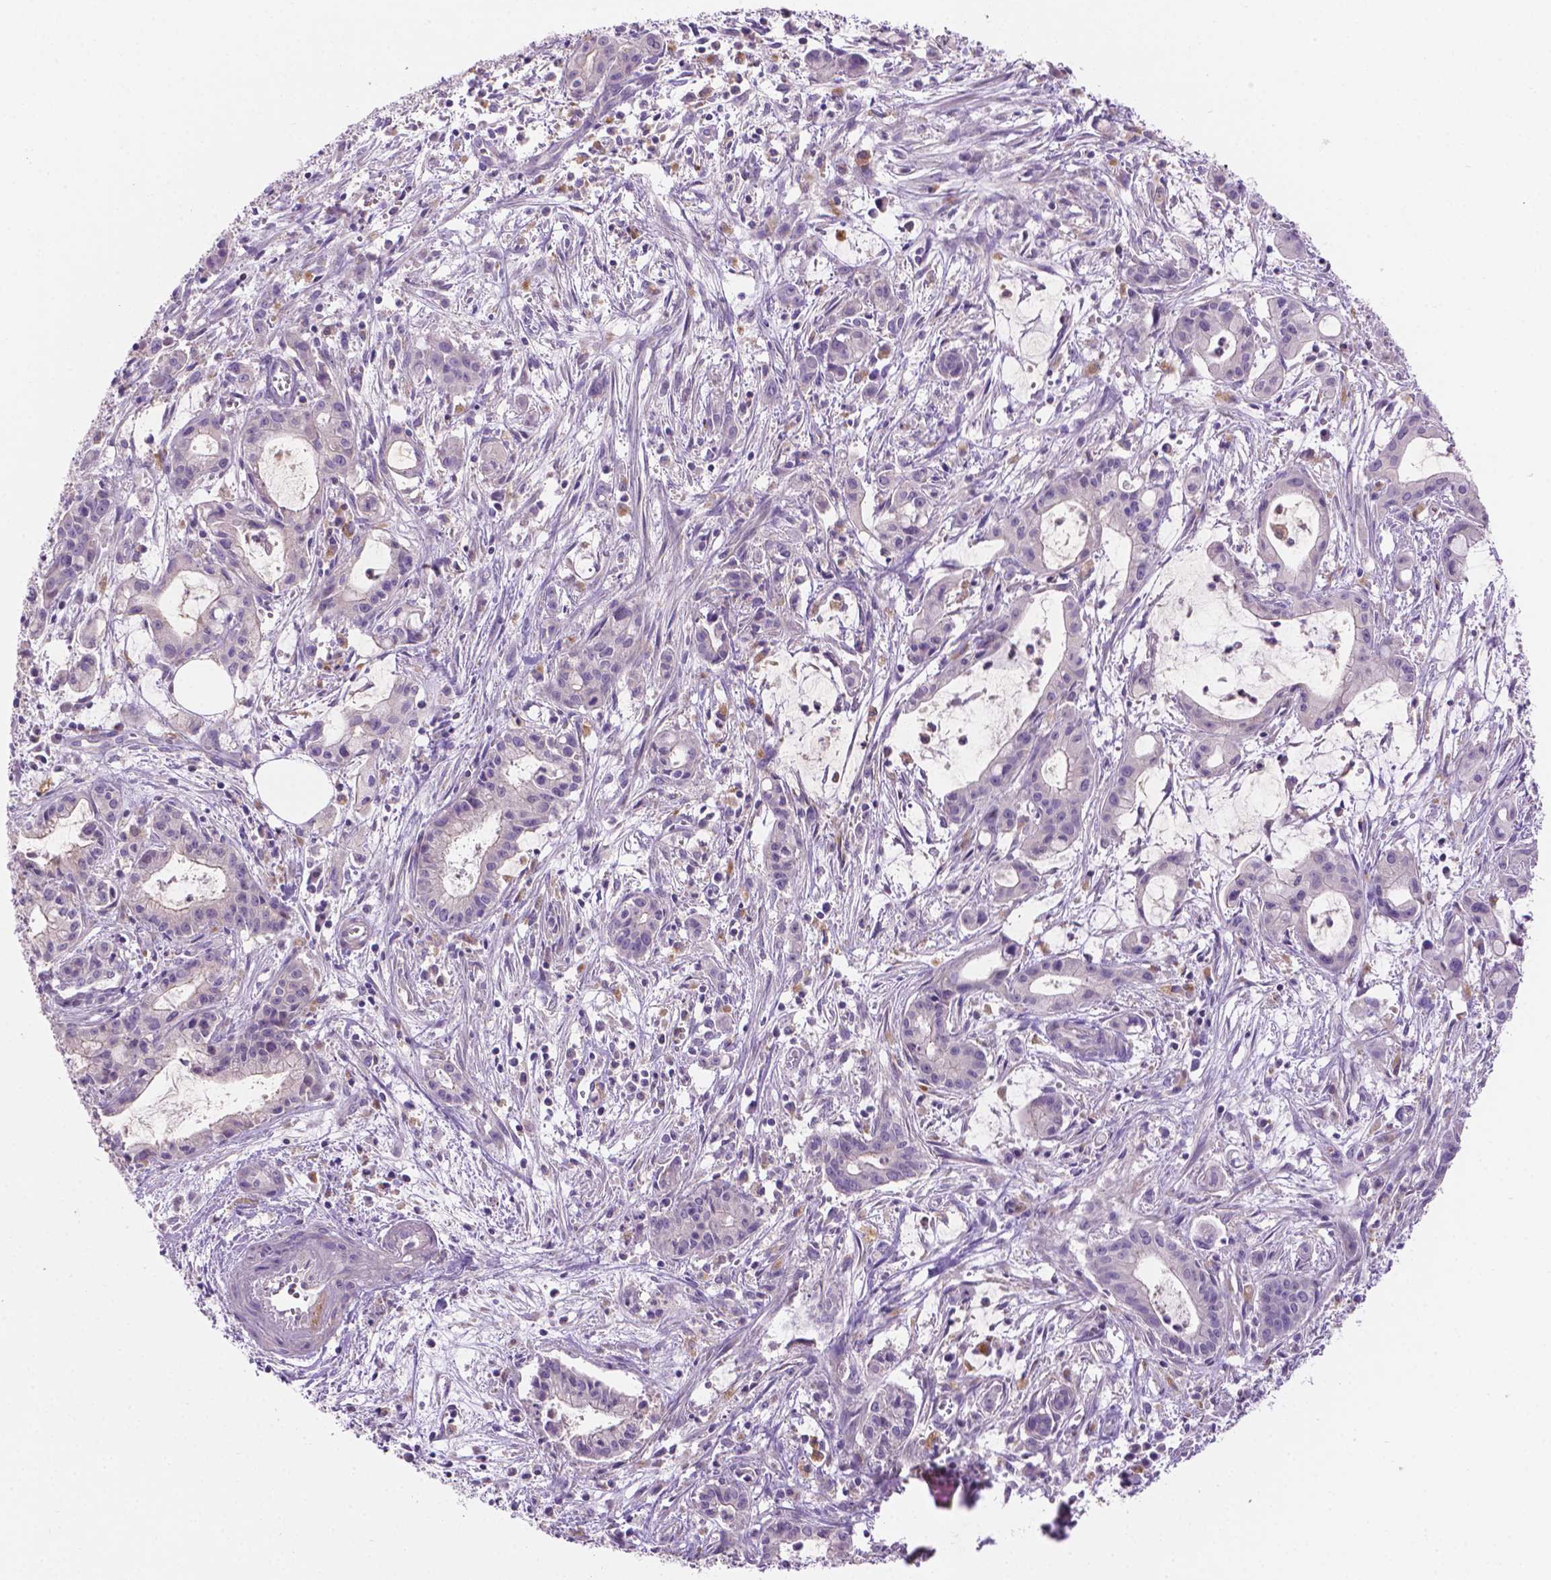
{"staining": {"intensity": "negative", "quantity": "none", "location": "none"}, "tissue": "pancreatic cancer", "cell_type": "Tumor cells", "image_type": "cancer", "snomed": [{"axis": "morphology", "description": "Adenocarcinoma, NOS"}, {"axis": "topography", "description": "Pancreas"}], "caption": "Tumor cells are negative for brown protein staining in pancreatic cancer.", "gene": "CDH7", "patient": {"sex": "male", "age": 48}}